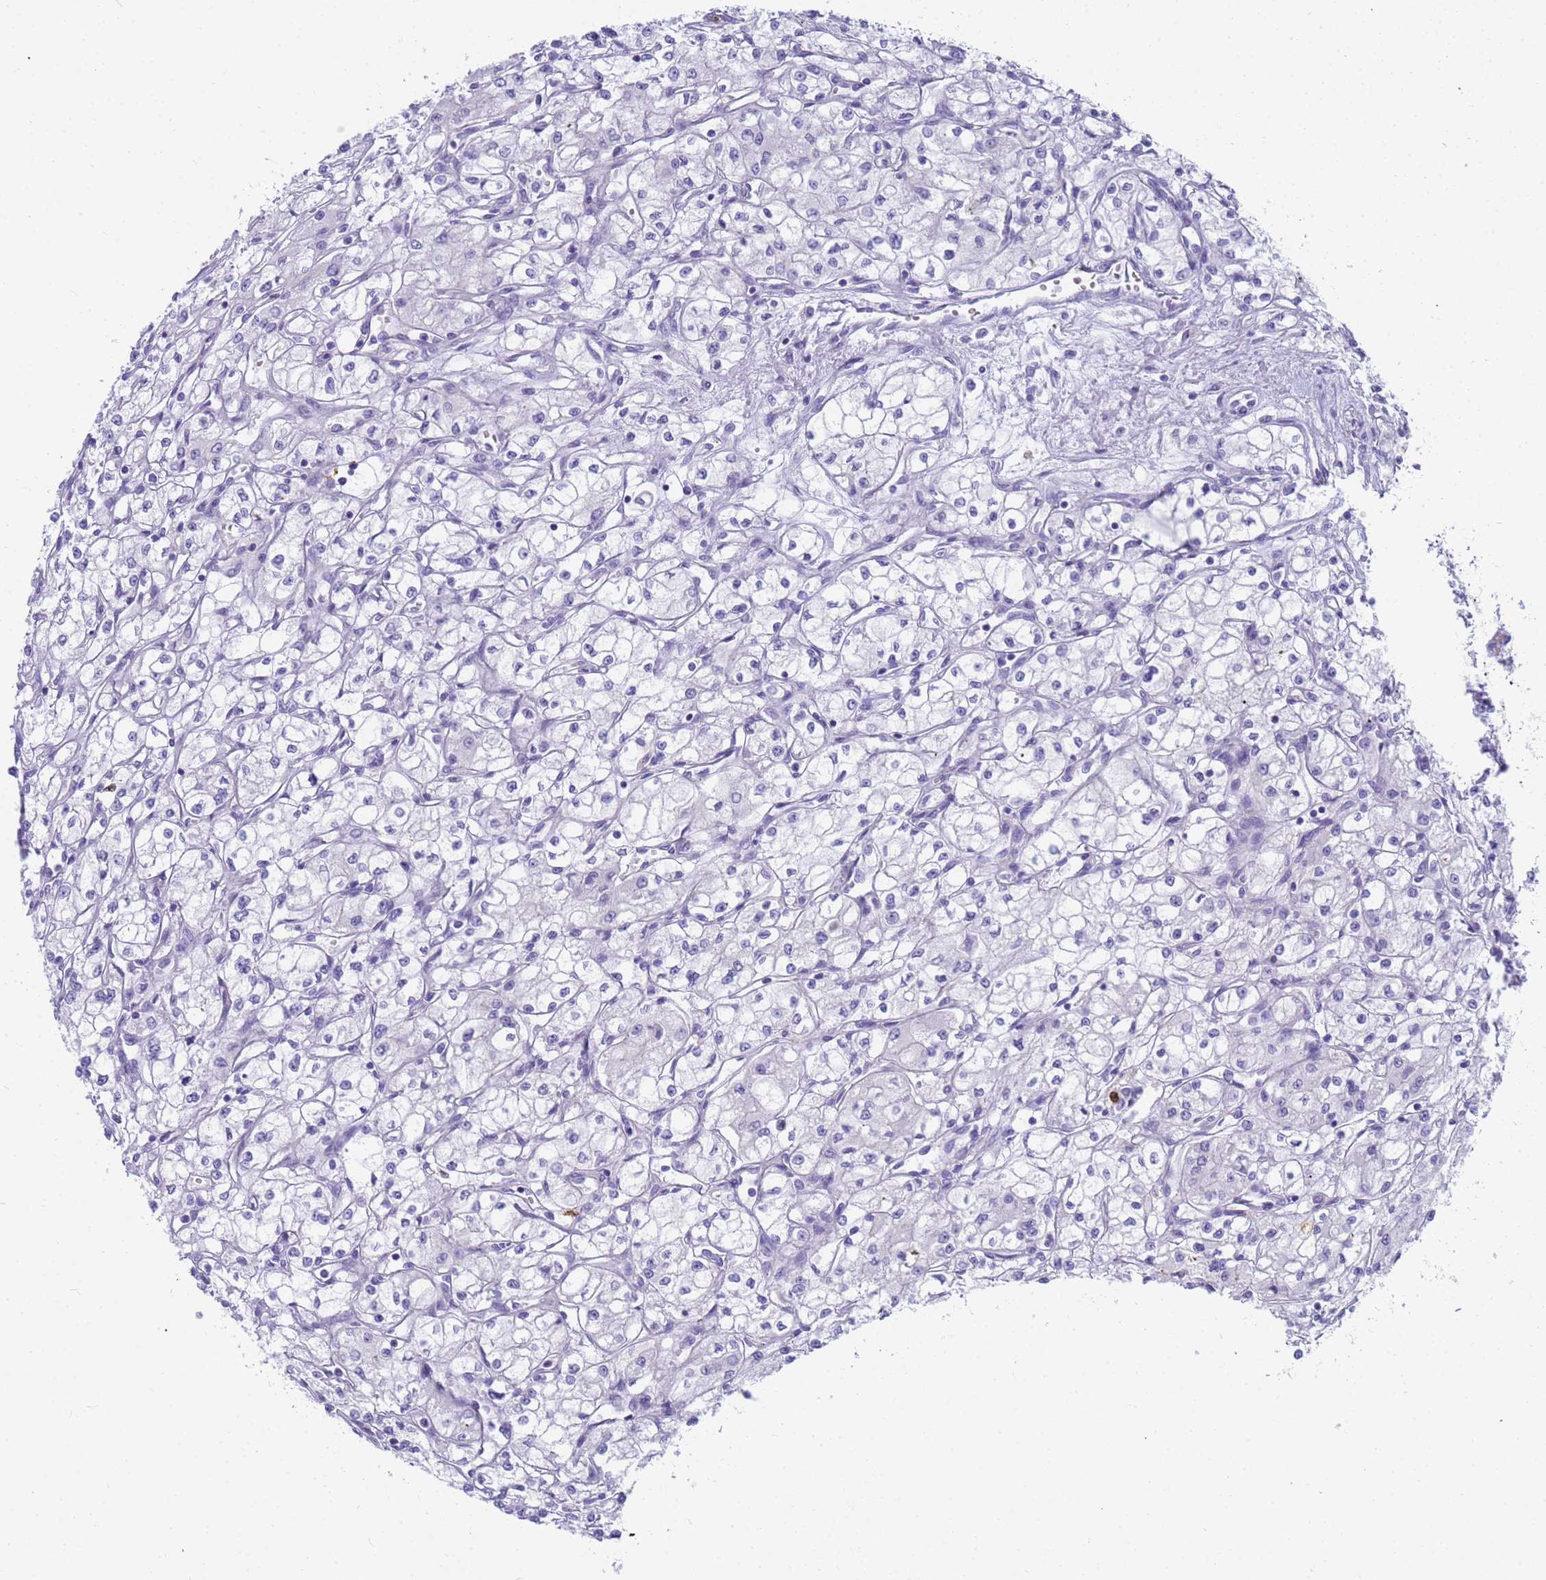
{"staining": {"intensity": "negative", "quantity": "none", "location": "none"}, "tissue": "renal cancer", "cell_type": "Tumor cells", "image_type": "cancer", "snomed": [{"axis": "morphology", "description": "Adenocarcinoma, NOS"}, {"axis": "topography", "description": "Kidney"}], "caption": "DAB (3,3'-diaminobenzidine) immunohistochemical staining of renal cancer (adenocarcinoma) exhibits no significant expression in tumor cells.", "gene": "RNASE2", "patient": {"sex": "male", "age": 59}}